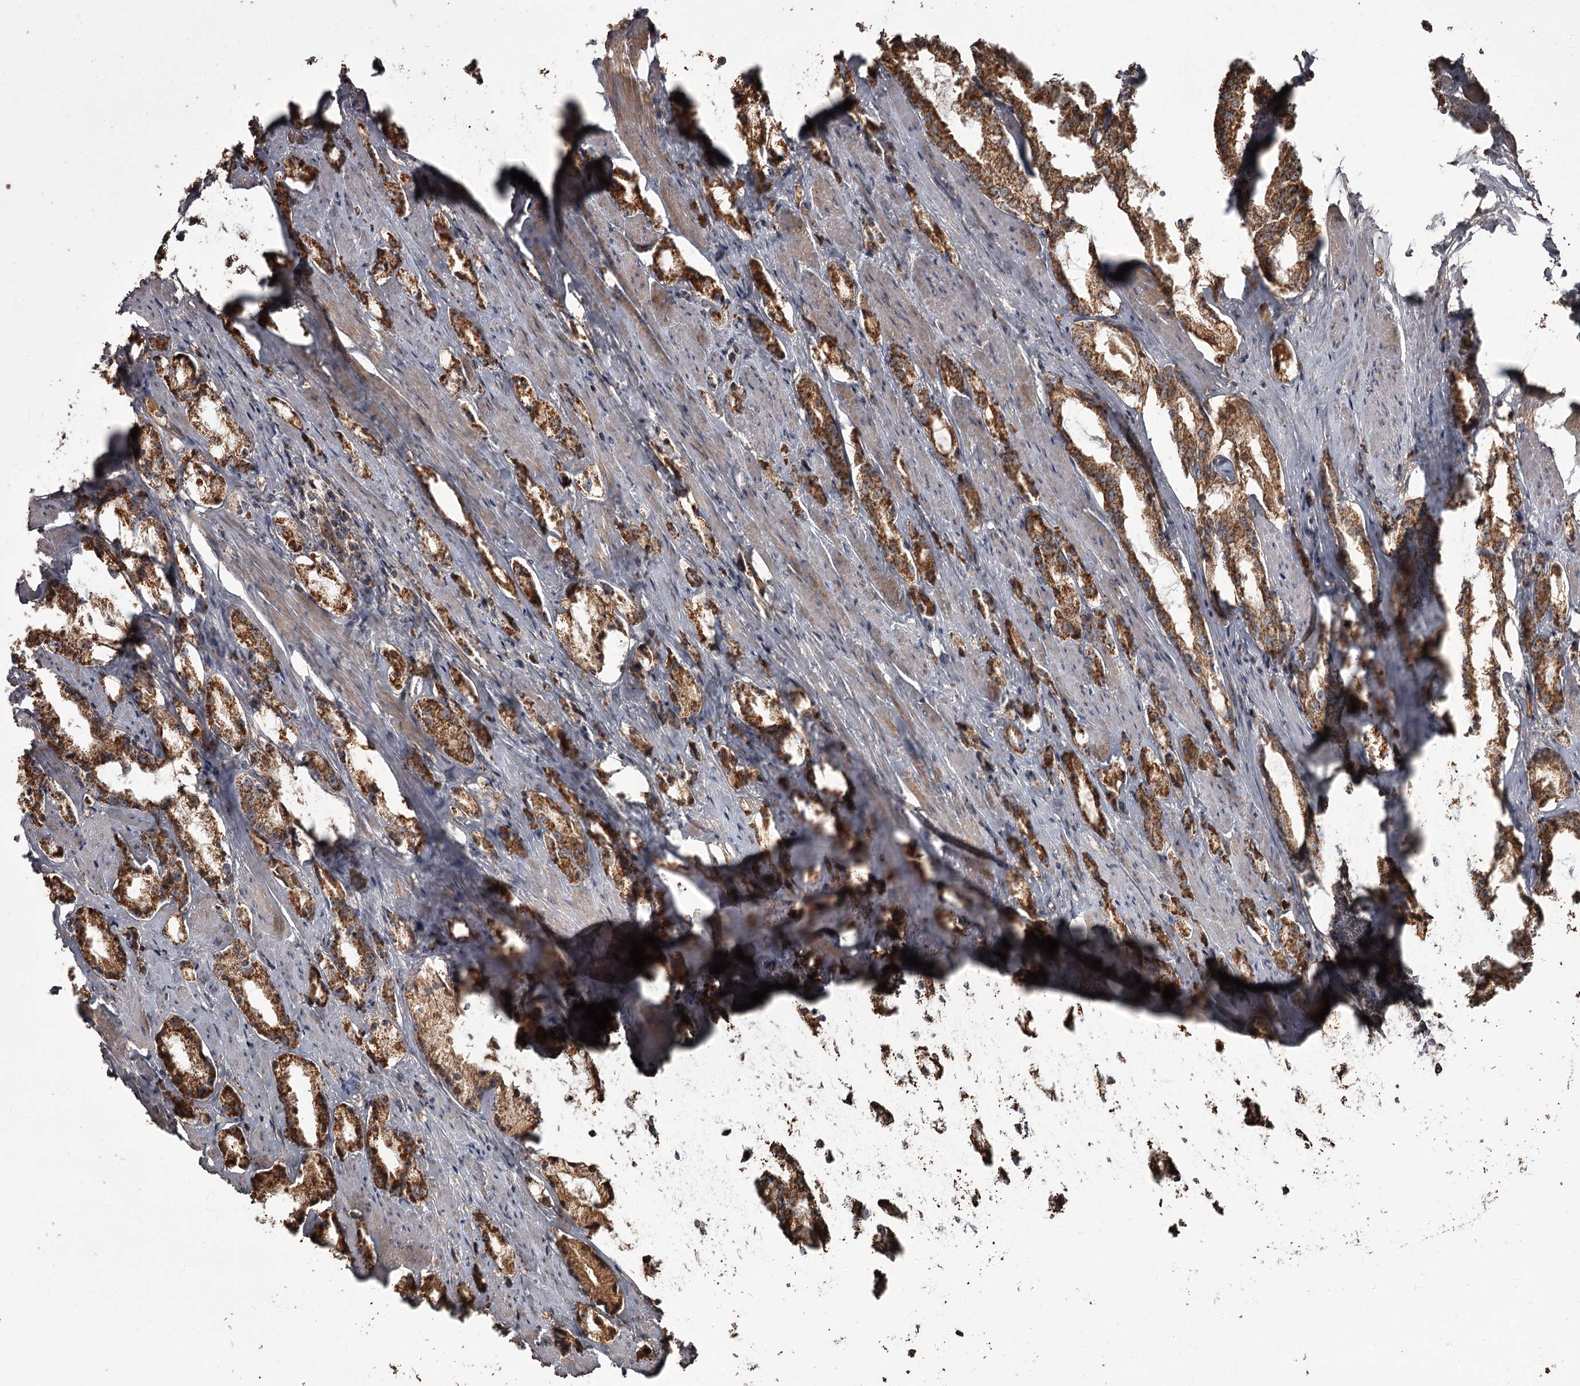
{"staining": {"intensity": "strong", "quantity": ">75%", "location": "cytoplasmic/membranous"}, "tissue": "prostate cancer", "cell_type": "Tumor cells", "image_type": "cancer", "snomed": [{"axis": "morphology", "description": "Adenocarcinoma, High grade"}, {"axis": "topography", "description": "Prostate"}], "caption": "Immunohistochemistry (IHC) of human prostate cancer (adenocarcinoma (high-grade)) displays high levels of strong cytoplasmic/membranous expression in approximately >75% of tumor cells.", "gene": "THAP9", "patient": {"sex": "male", "age": 66}}